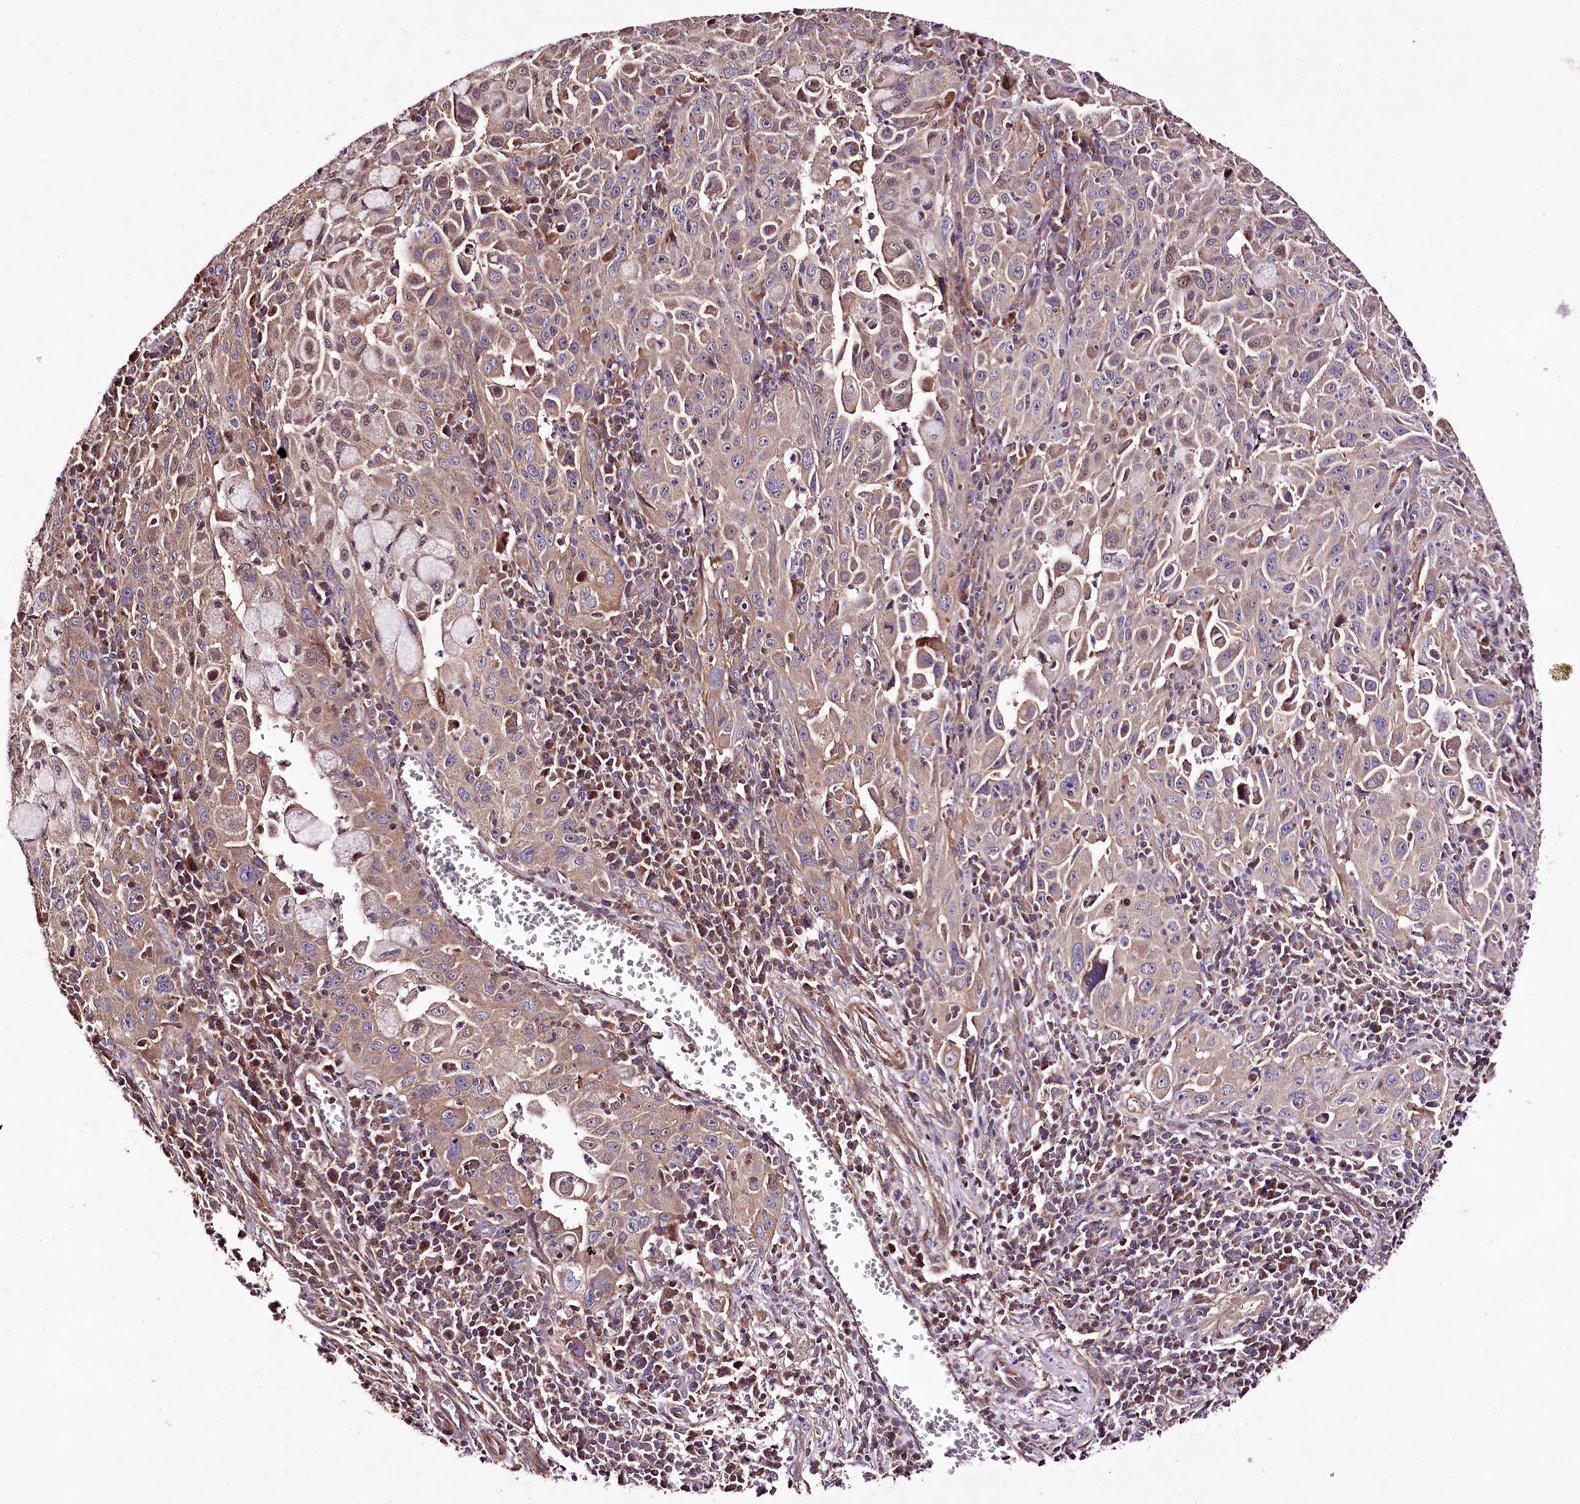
{"staining": {"intensity": "weak", "quantity": "25%-75%", "location": "cytoplasmic/membranous"}, "tissue": "cervical cancer", "cell_type": "Tumor cells", "image_type": "cancer", "snomed": [{"axis": "morphology", "description": "Squamous cell carcinoma, NOS"}, {"axis": "topography", "description": "Cervix"}], "caption": "Approximately 25%-75% of tumor cells in human cervical cancer exhibit weak cytoplasmic/membranous protein expression as visualized by brown immunohistochemical staining.", "gene": "WWC1", "patient": {"sex": "female", "age": 42}}